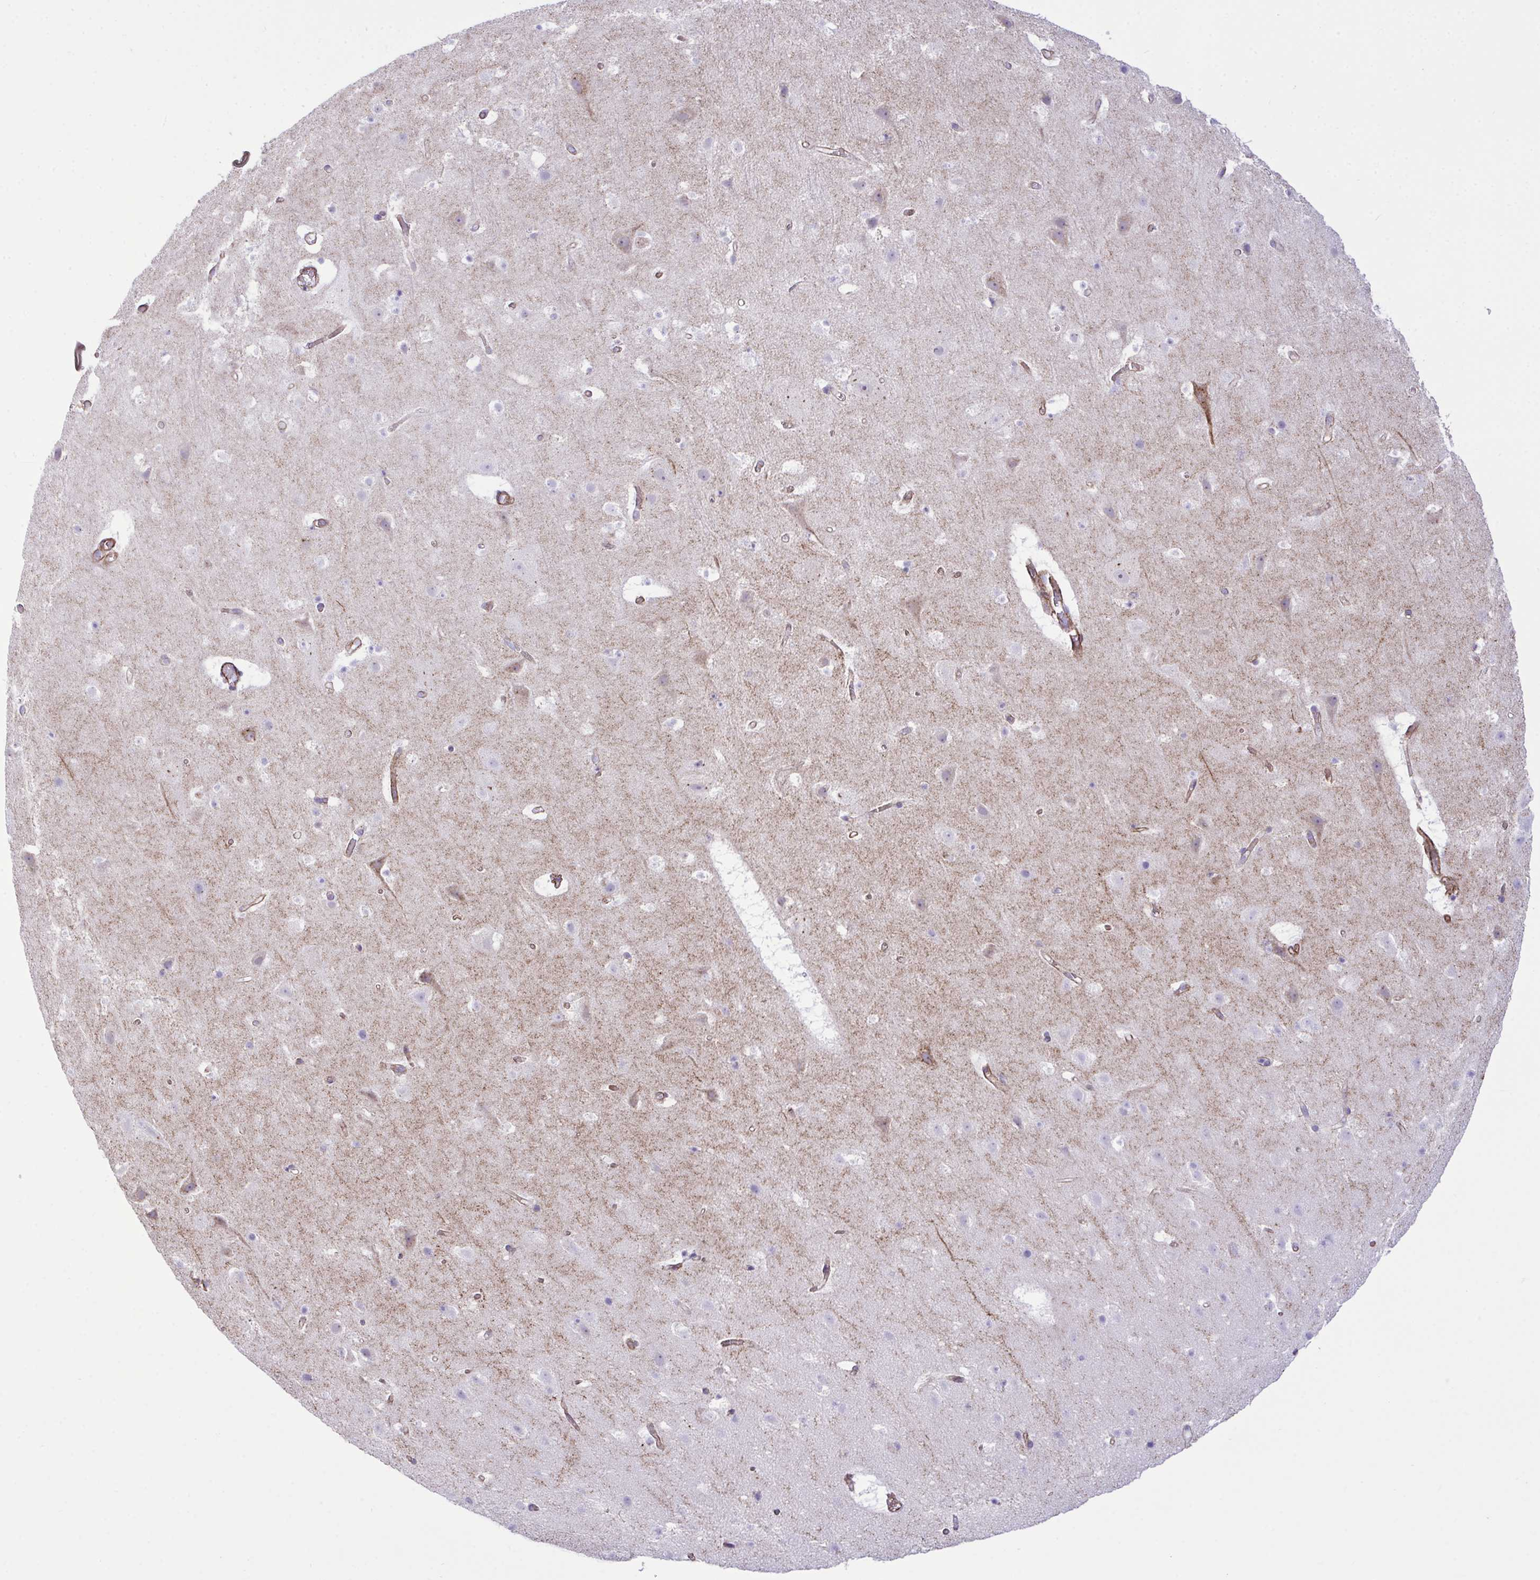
{"staining": {"intensity": "strong", "quantity": ">75%", "location": "cytoplasmic/membranous"}, "tissue": "cerebral cortex", "cell_type": "Endothelial cells", "image_type": "normal", "snomed": [{"axis": "morphology", "description": "Normal tissue, NOS"}, {"axis": "topography", "description": "Cerebral cortex"}], "caption": "Protein expression analysis of normal cerebral cortex displays strong cytoplasmic/membranous positivity in approximately >75% of endothelial cells.", "gene": "SYNPO2L", "patient": {"sex": "female", "age": 42}}